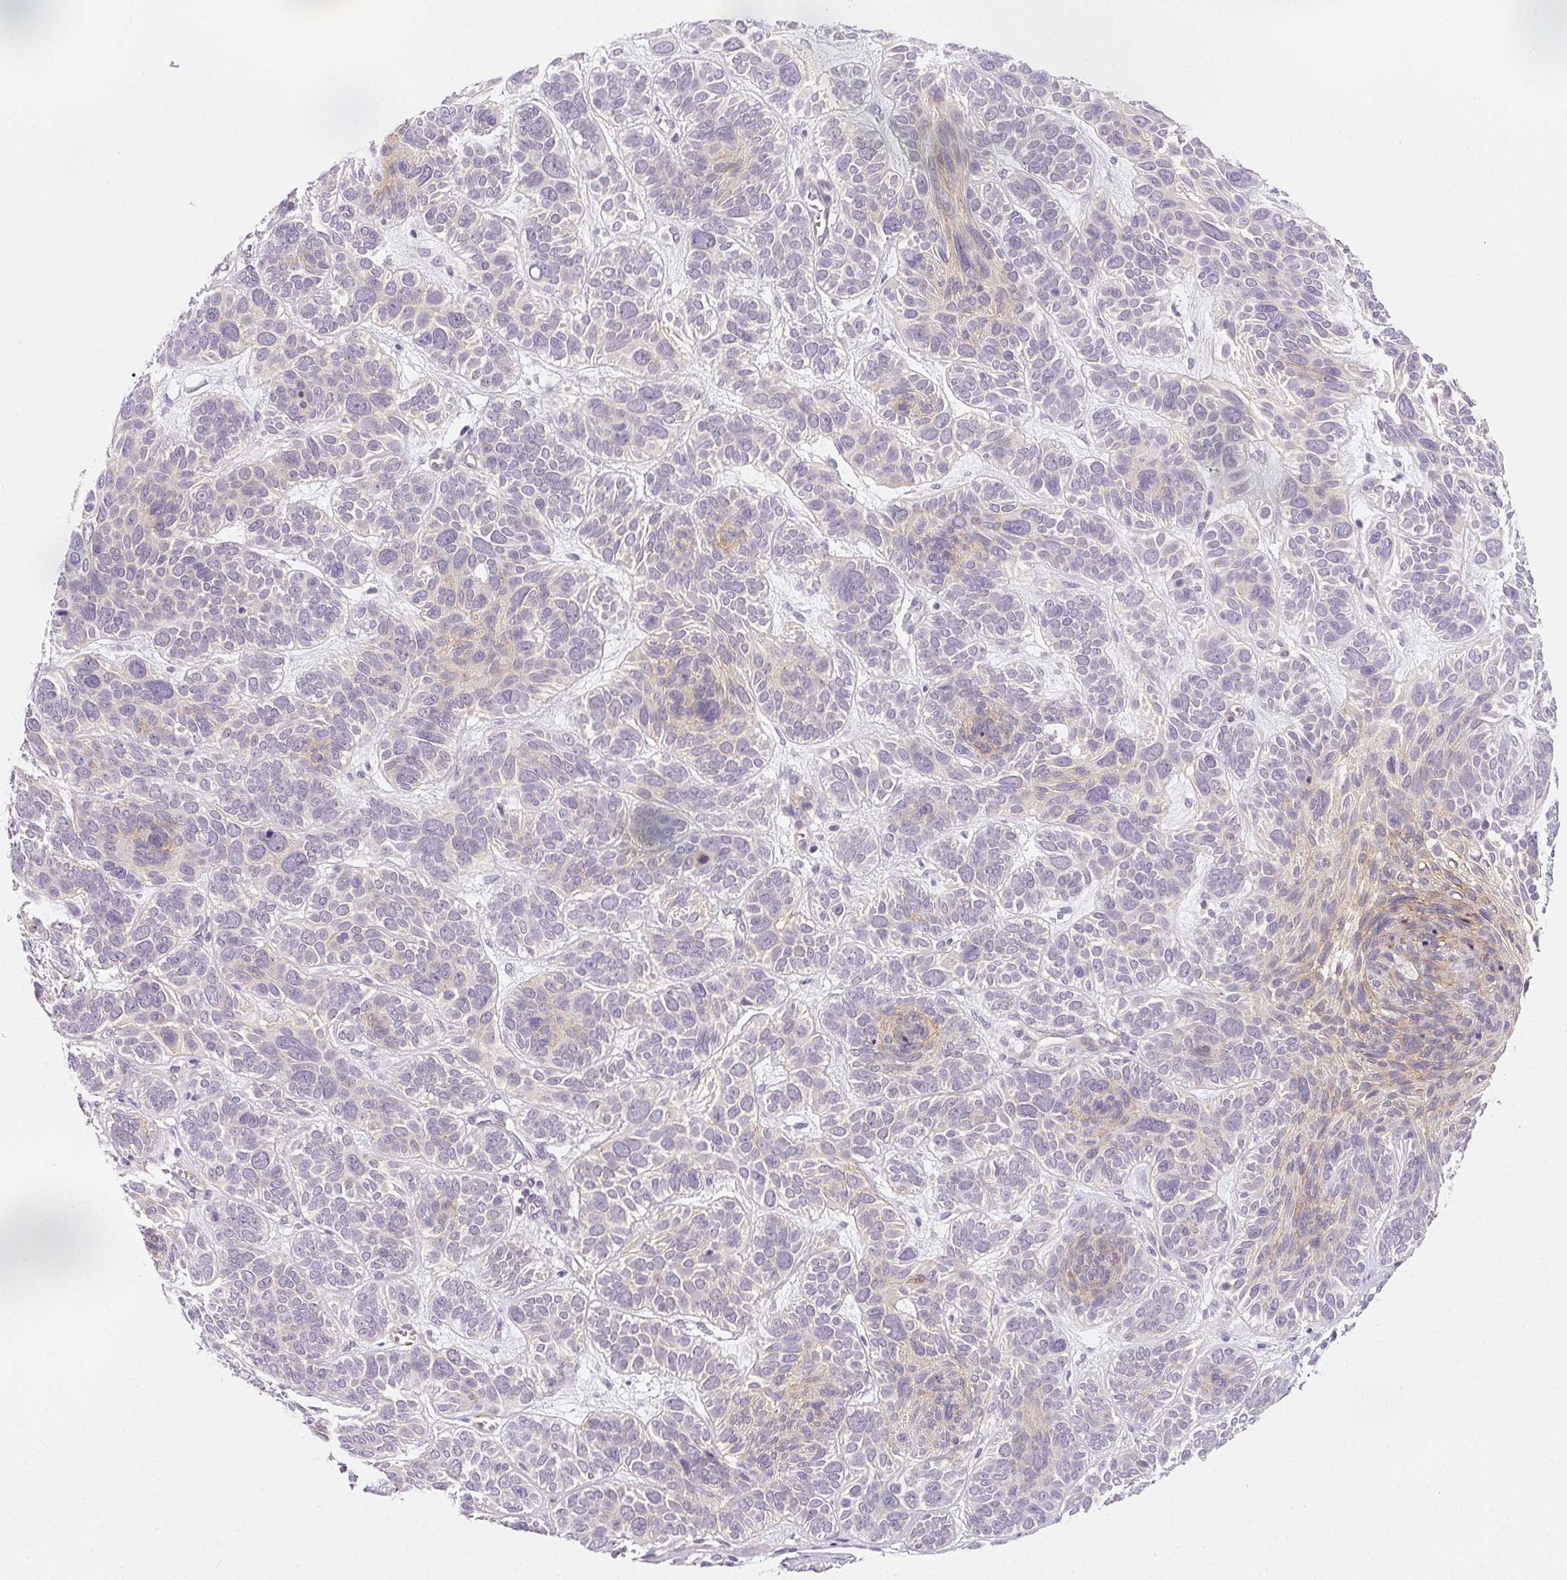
{"staining": {"intensity": "weak", "quantity": "<25%", "location": "cytoplasmic/membranous"}, "tissue": "skin cancer", "cell_type": "Tumor cells", "image_type": "cancer", "snomed": [{"axis": "morphology", "description": "Basal cell carcinoma"}, {"axis": "topography", "description": "Skin"}, {"axis": "topography", "description": "Skin of face"}], "caption": "Tumor cells are negative for brown protein staining in basal cell carcinoma (skin).", "gene": "CSN1S1", "patient": {"sex": "male", "age": 73}}